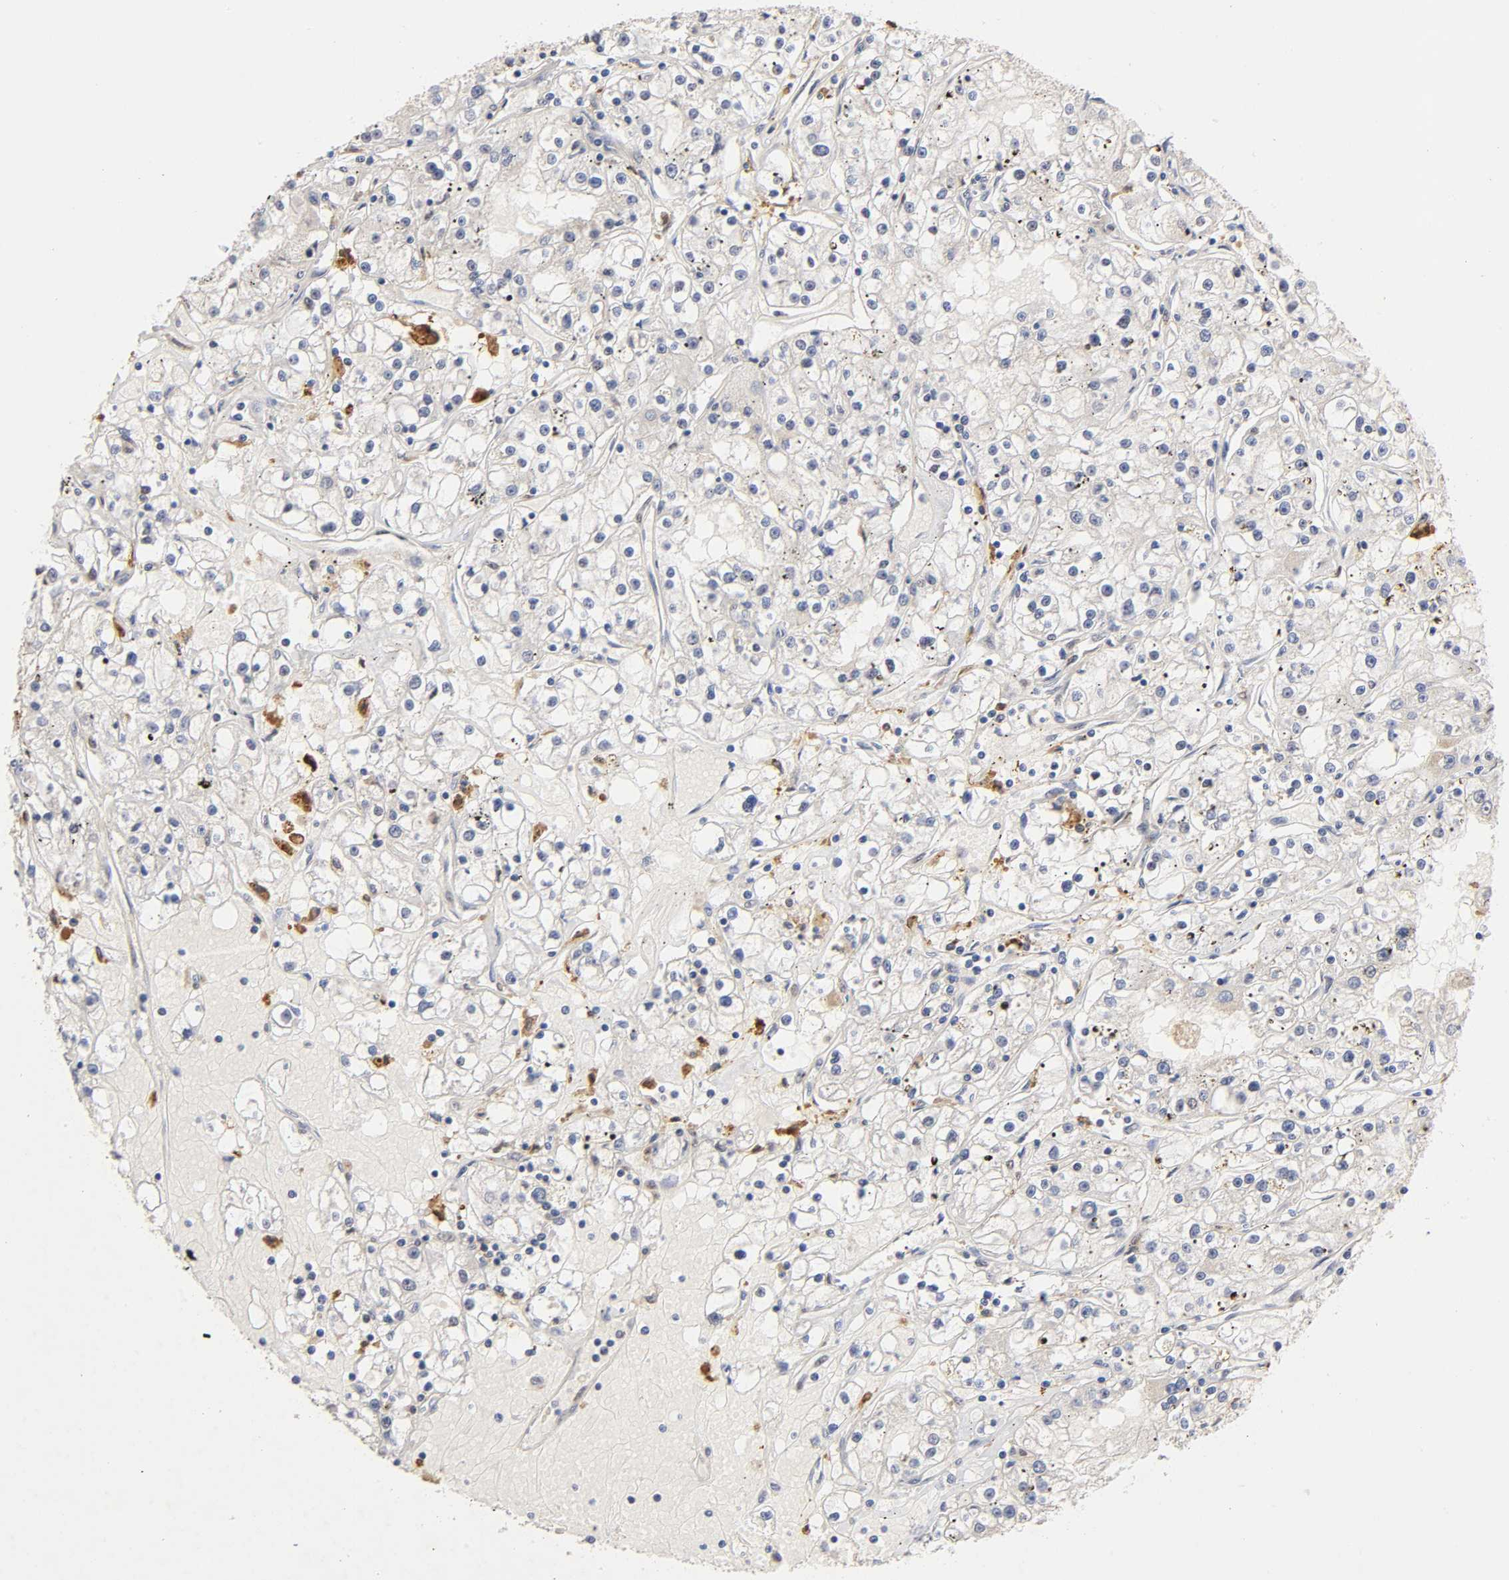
{"staining": {"intensity": "weak", "quantity": "<25%", "location": "cytoplasmic/membranous"}, "tissue": "renal cancer", "cell_type": "Tumor cells", "image_type": "cancer", "snomed": [{"axis": "morphology", "description": "Adenocarcinoma, NOS"}, {"axis": "topography", "description": "Kidney"}], "caption": "This is an immunohistochemistry (IHC) micrograph of adenocarcinoma (renal). There is no expression in tumor cells.", "gene": "EP300", "patient": {"sex": "male", "age": 56}}